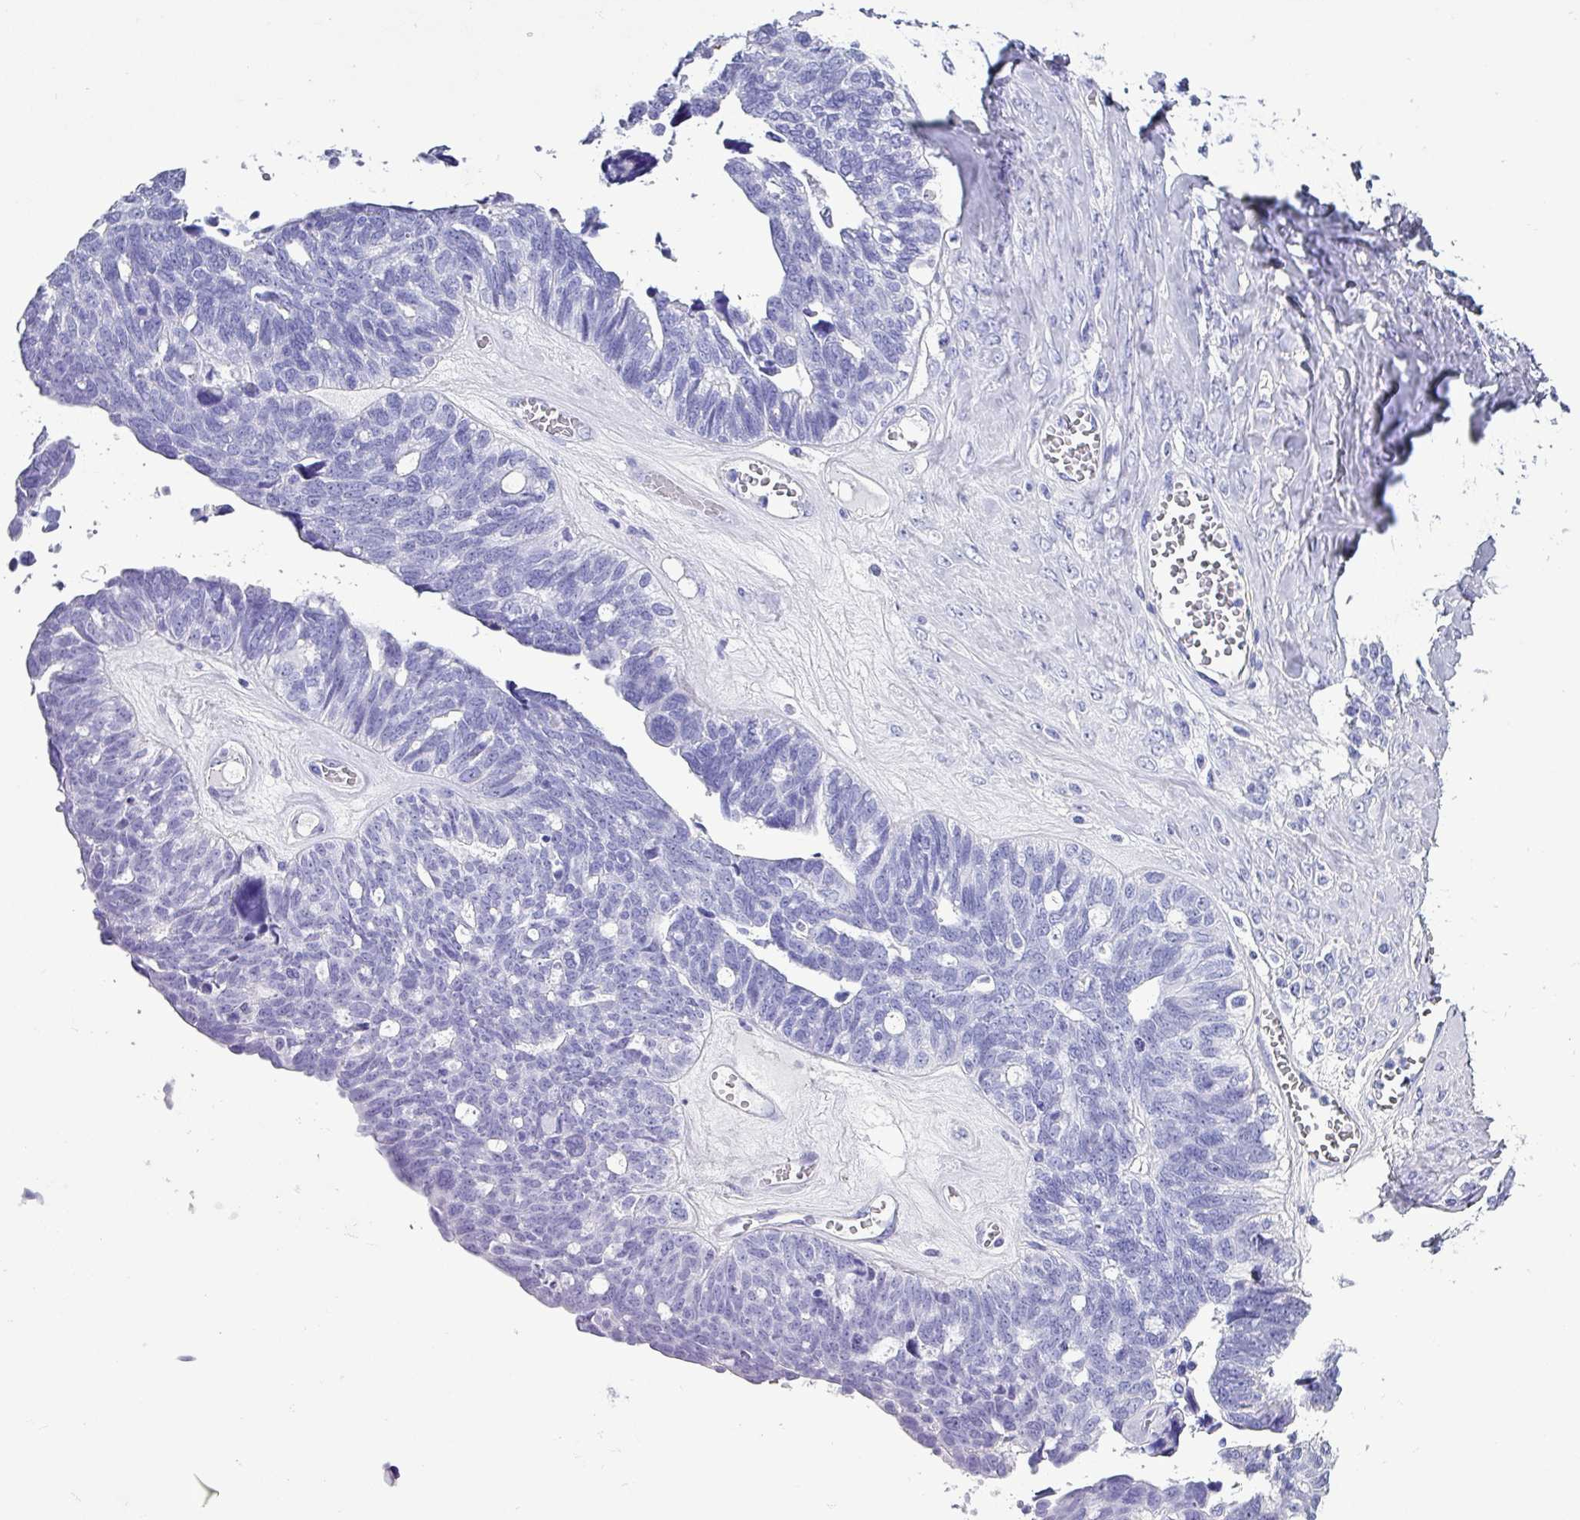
{"staining": {"intensity": "negative", "quantity": "none", "location": "none"}, "tissue": "ovarian cancer", "cell_type": "Tumor cells", "image_type": "cancer", "snomed": [{"axis": "morphology", "description": "Cystadenocarcinoma, serous, NOS"}, {"axis": "topography", "description": "Ovary"}], "caption": "Immunohistochemistry (IHC) image of neoplastic tissue: human ovarian serous cystadenocarcinoma stained with DAB displays no significant protein expression in tumor cells.", "gene": "KRT6C", "patient": {"sex": "female", "age": 79}}